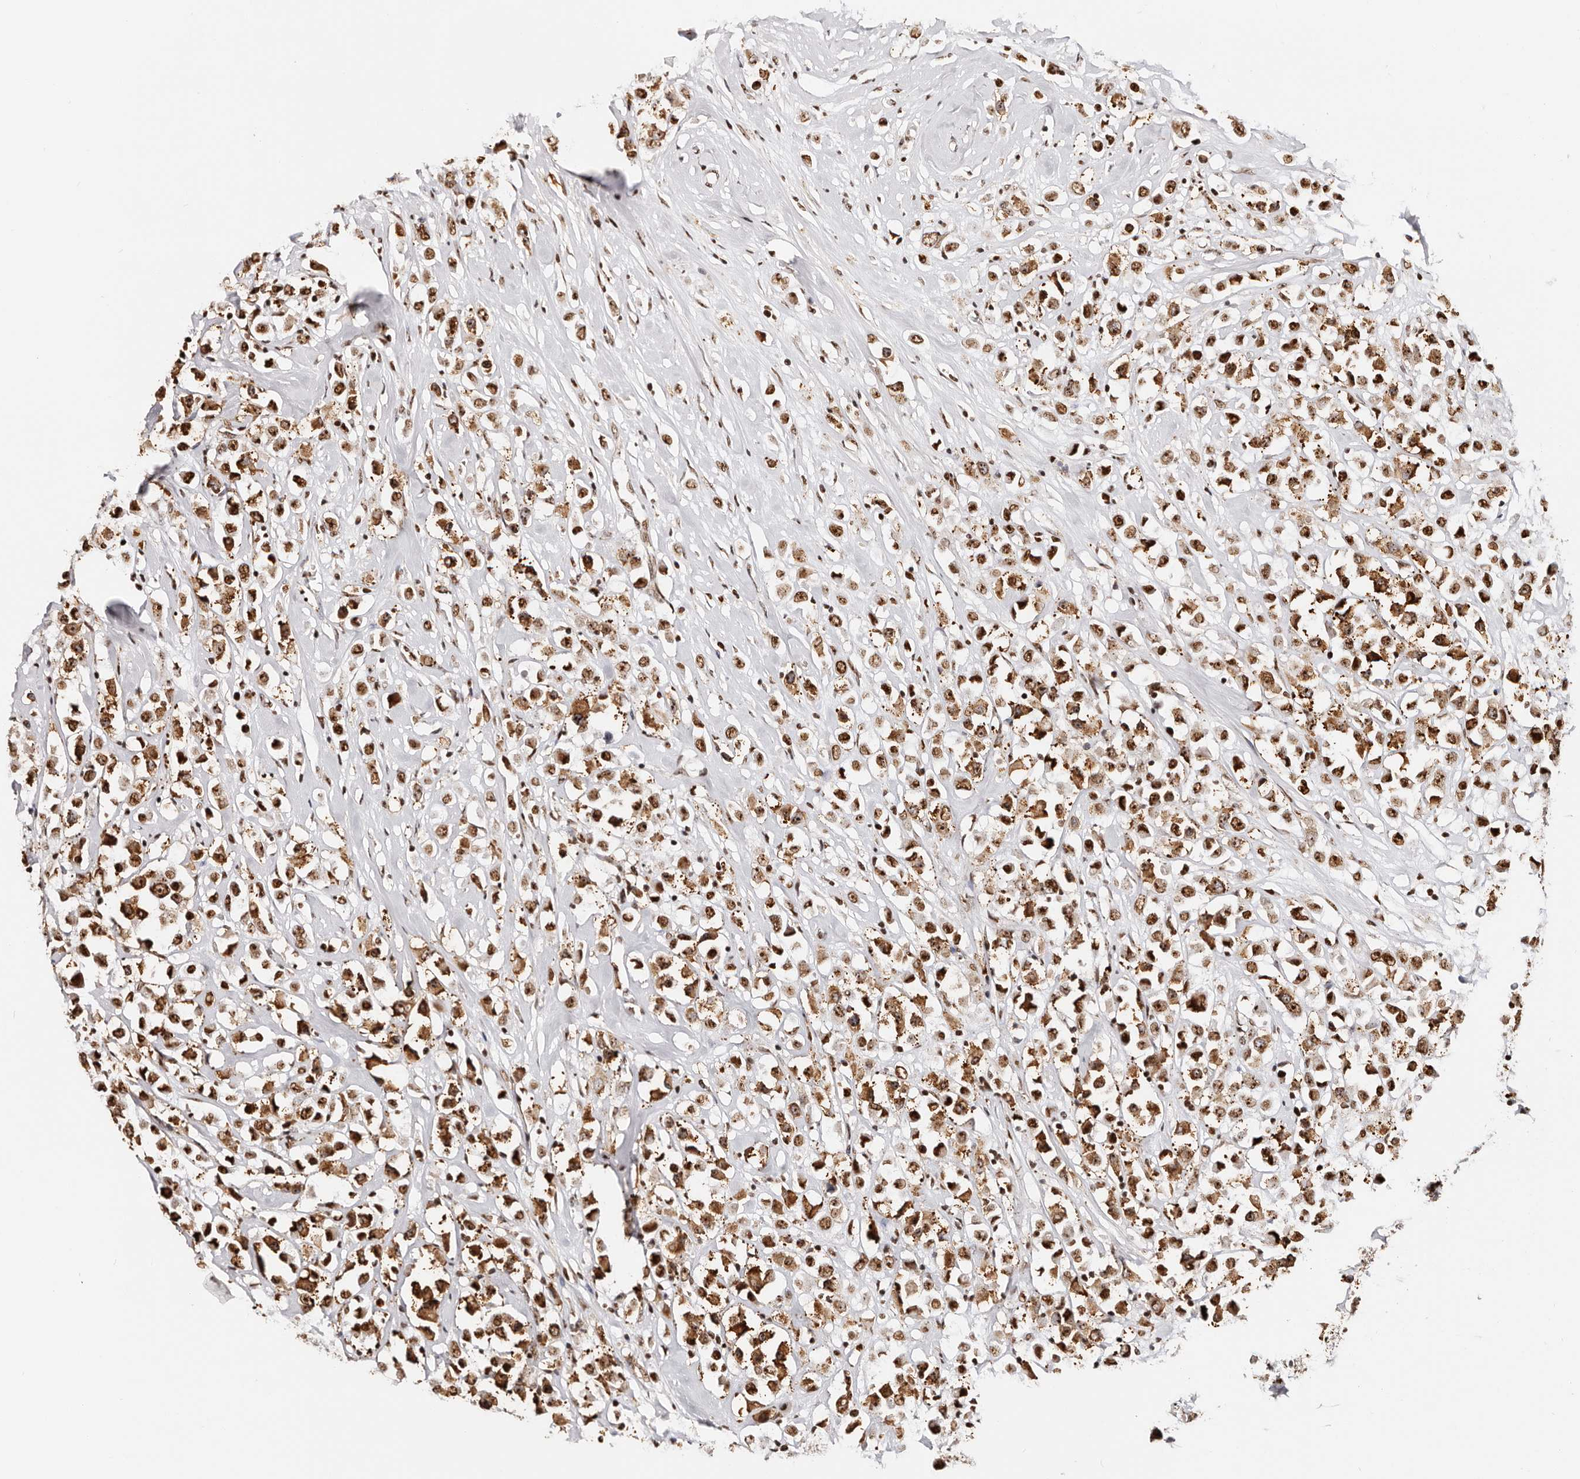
{"staining": {"intensity": "strong", "quantity": ">75%", "location": "nuclear"}, "tissue": "breast cancer", "cell_type": "Tumor cells", "image_type": "cancer", "snomed": [{"axis": "morphology", "description": "Duct carcinoma"}, {"axis": "topography", "description": "Breast"}], "caption": "Immunohistochemistry photomicrograph of neoplastic tissue: breast cancer stained using IHC shows high levels of strong protein expression localized specifically in the nuclear of tumor cells, appearing as a nuclear brown color.", "gene": "IQGAP3", "patient": {"sex": "female", "age": 61}}